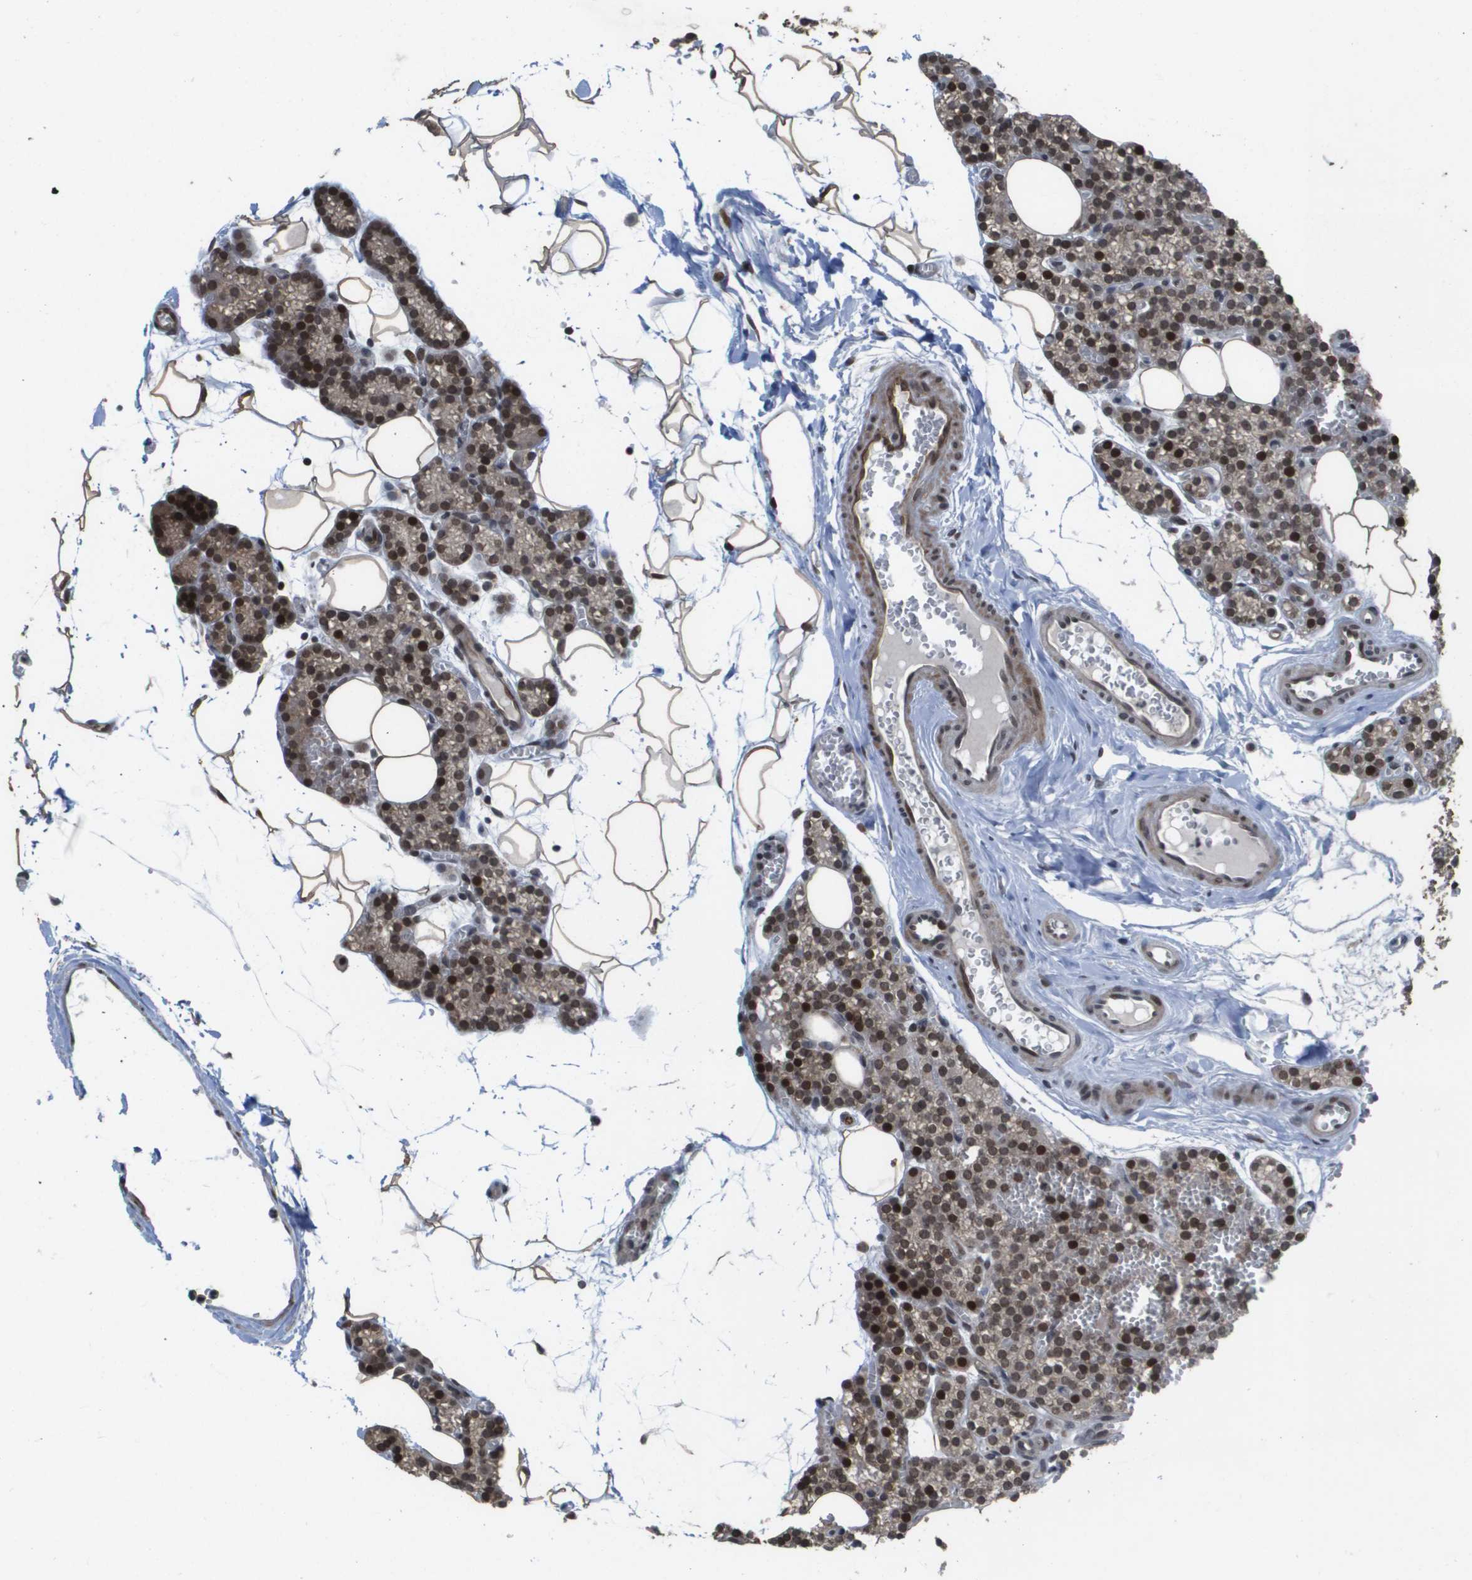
{"staining": {"intensity": "strong", "quantity": ">75%", "location": "nuclear"}, "tissue": "parathyroid gland", "cell_type": "Glandular cells", "image_type": "normal", "snomed": [{"axis": "morphology", "description": "Normal tissue, NOS"}, {"axis": "morphology", "description": "Adenoma, NOS"}, {"axis": "topography", "description": "Parathyroid gland"}], "caption": "Parathyroid gland stained for a protein exhibits strong nuclear positivity in glandular cells.", "gene": "KAT5", "patient": {"sex": "female", "age": 58}}